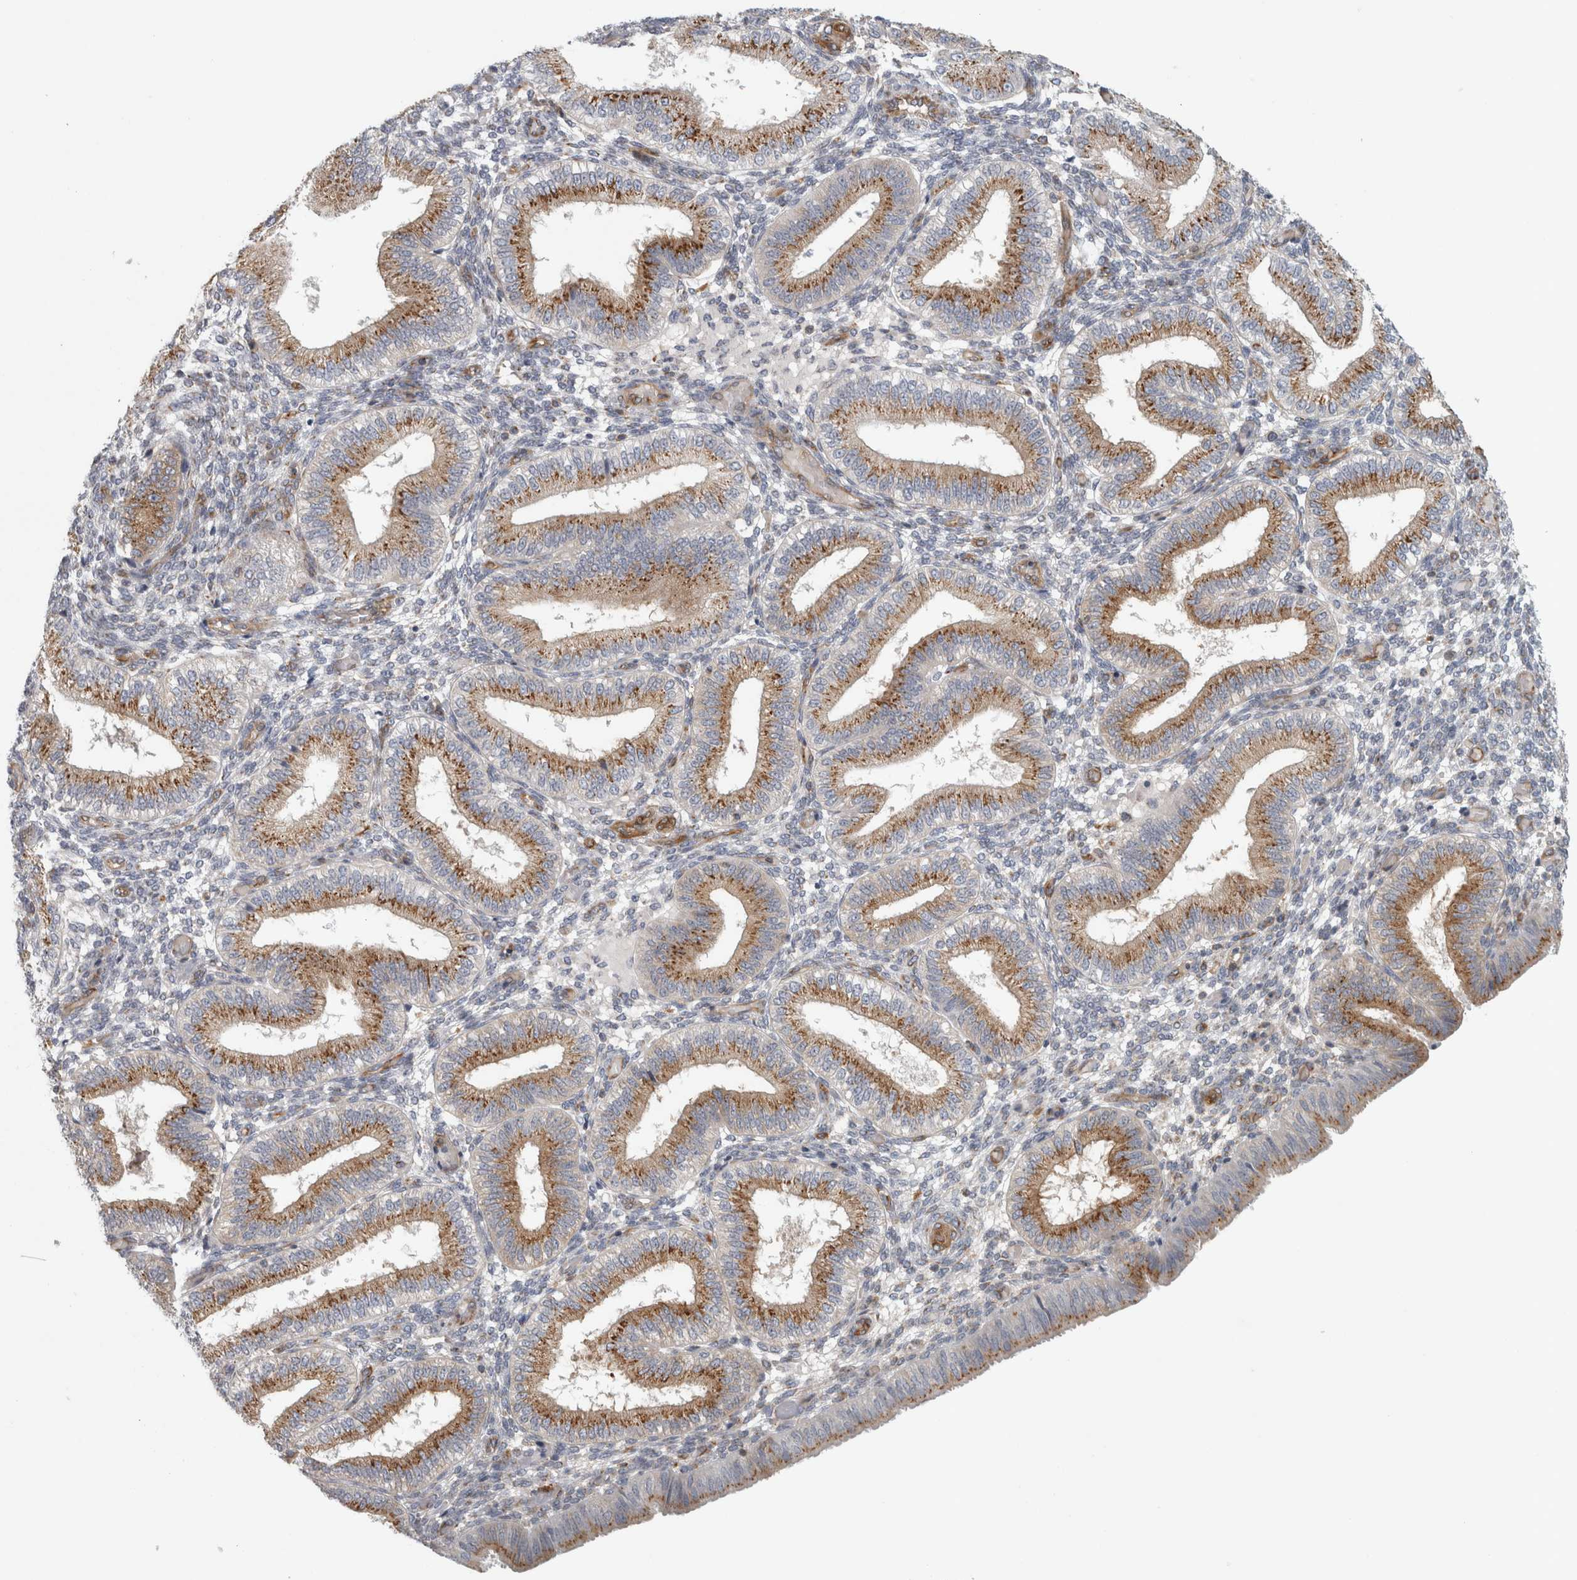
{"staining": {"intensity": "negative", "quantity": "none", "location": "none"}, "tissue": "endometrium", "cell_type": "Cells in endometrial stroma", "image_type": "normal", "snomed": [{"axis": "morphology", "description": "Normal tissue, NOS"}, {"axis": "topography", "description": "Endometrium"}], "caption": "An immunohistochemistry (IHC) image of normal endometrium is shown. There is no staining in cells in endometrial stroma of endometrium.", "gene": "PEX6", "patient": {"sex": "female", "age": 39}}